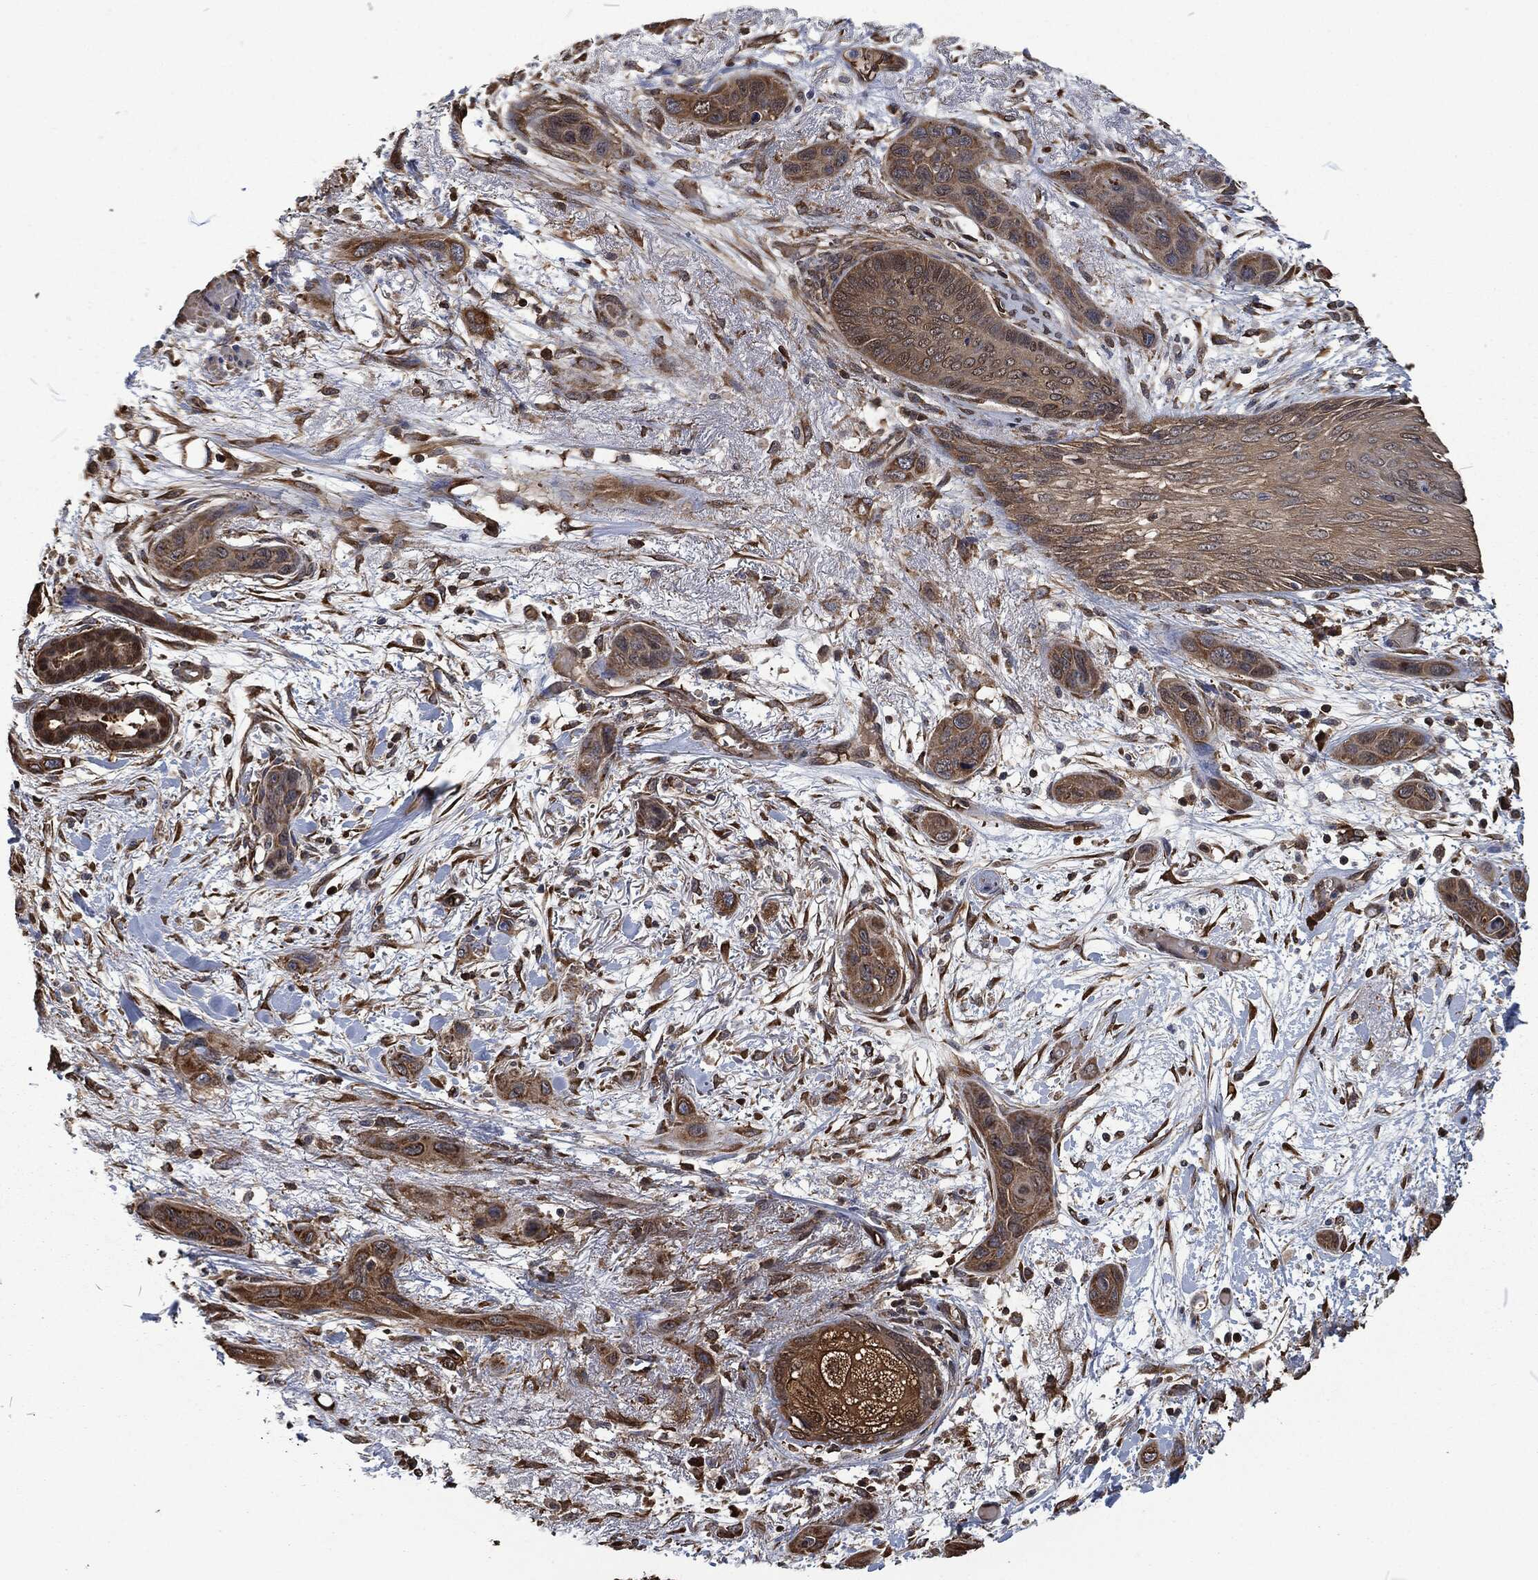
{"staining": {"intensity": "moderate", "quantity": ">75%", "location": "cytoplasmic/membranous"}, "tissue": "skin cancer", "cell_type": "Tumor cells", "image_type": "cancer", "snomed": [{"axis": "morphology", "description": "Squamous cell carcinoma, NOS"}, {"axis": "topography", "description": "Skin"}], "caption": "An image showing moderate cytoplasmic/membranous positivity in about >75% of tumor cells in skin cancer, as visualized by brown immunohistochemical staining.", "gene": "PRDX4", "patient": {"sex": "male", "age": 79}}